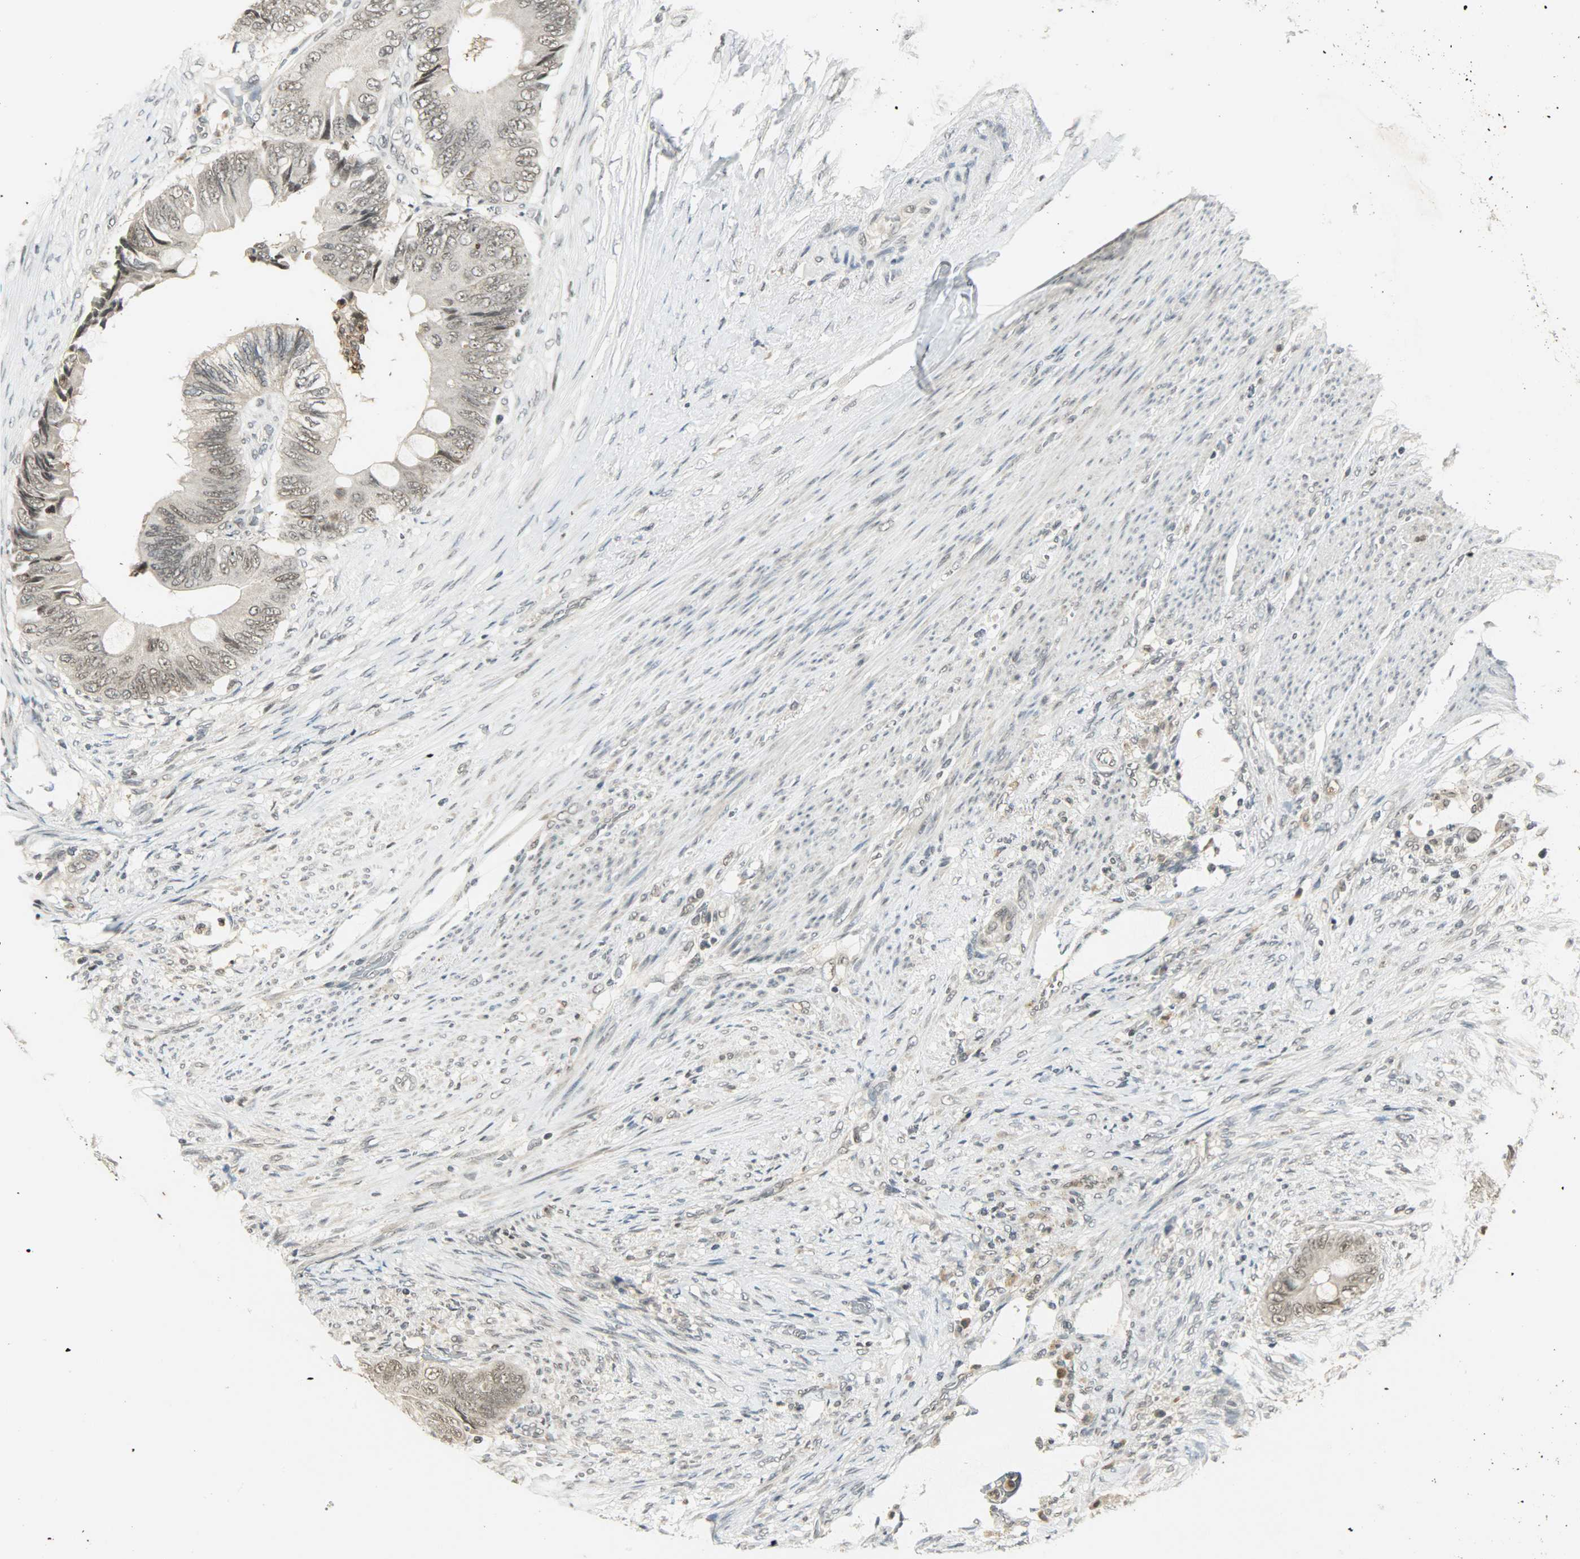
{"staining": {"intensity": "weak", "quantity": "<25%", "location": "nuclear"}, "tissue": "colorectal cancer", "cell_type": "Tumor cells", "image_type": "cancer", "snomed": [{"axis": "morphology", "description": "Adenocarcinoma, NOS"}, {"axis": "topography", "description": "Rectum"}], "caption": "IHC histopathology image of neoplastic tissue: colorectal cancer stained with DAB (3,3'-diaminobenzidine) displays no significant protein staining in tumor cells.", "gene": "SMARCA5", "patient": {"sex": "female", "age": 77}}